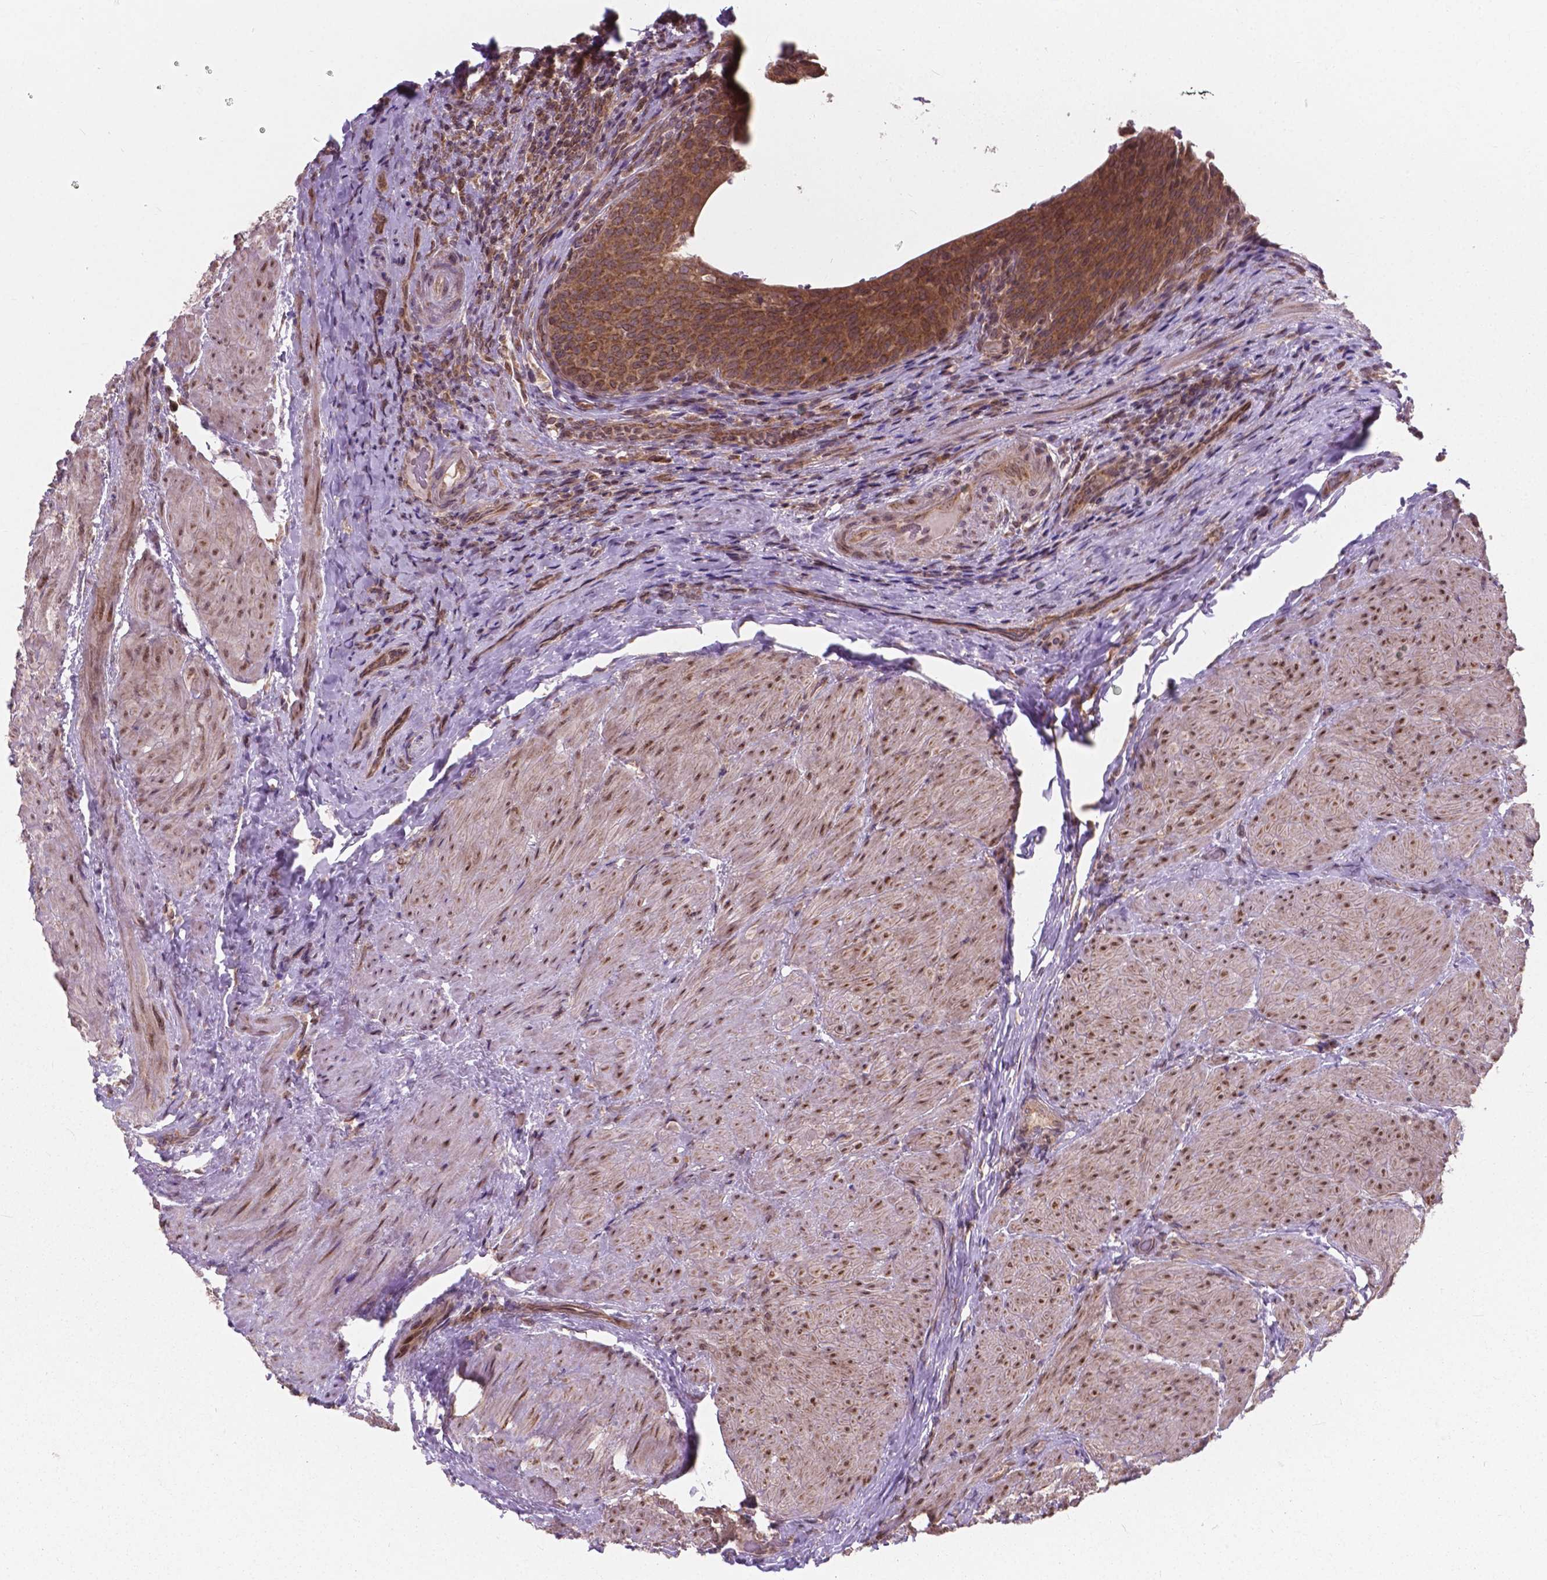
{"staining": {"intensity": "strong", "quantity": ">75%", "location": "cytoplasmic/membranous"}, "tissue": "urinary bladder", "cell_type": "Urothelial cells", "image_type": "normal", "snomed": [{"axis": "morphology", "description": "Normal tissue, NOS"}, {"axis": "topography", "description": "Urinary bladder"}, {"axis": "topography", "description": "Peripheral nerve tissue"}], "caption": "Immunohistochemical staining of unremarkable human urinary bladder reveals high levels of strong cytoplasmic/membranous positivity in about >75% of urothelial cells. (DAB = brown stain, brightfield microscopy at high magnification).", "gene": "MRPL33", "patient": {"sex": "male", "age": 66}}